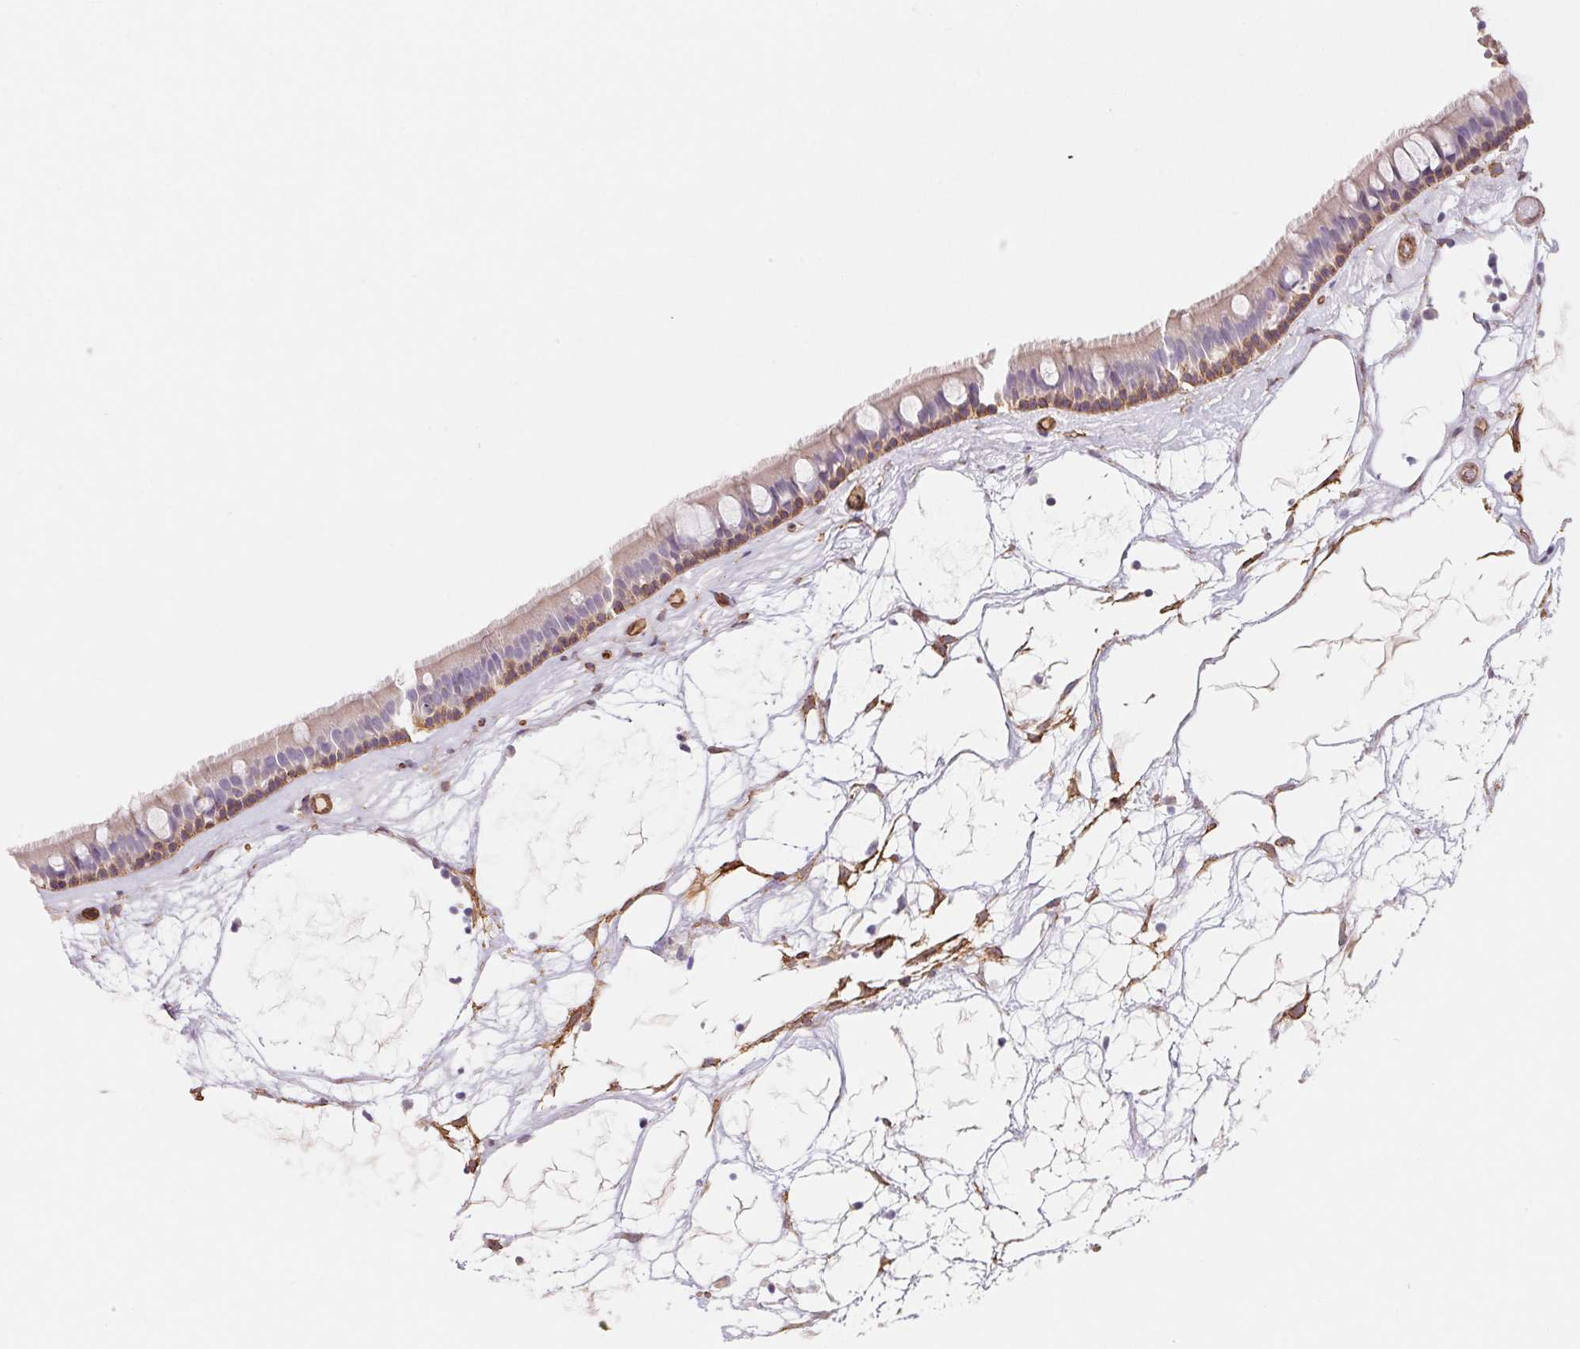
{"staining": {"intensity": "moderate", "quantity": "25%-75%", "location": "cytoplasmic/membranous"}, "tissue": "nasopharynx", "cell_type": "Respiratory epithelial cells", "image_type": "normal", "snomed": [{"axis": "morphology", "description": "Normal tissue, NOS"}, {"axis": "topography", "description": "Nasopharynx"}], "caption": "The photomicrograph shows staining of normal nasopharynx, revealing moderate cytoplasmic/membranous protein staining (brown color) within respiratory epithelial cells.", "gene": "ANKRD13B", "patient": {"sex": "male", "age": 68}}